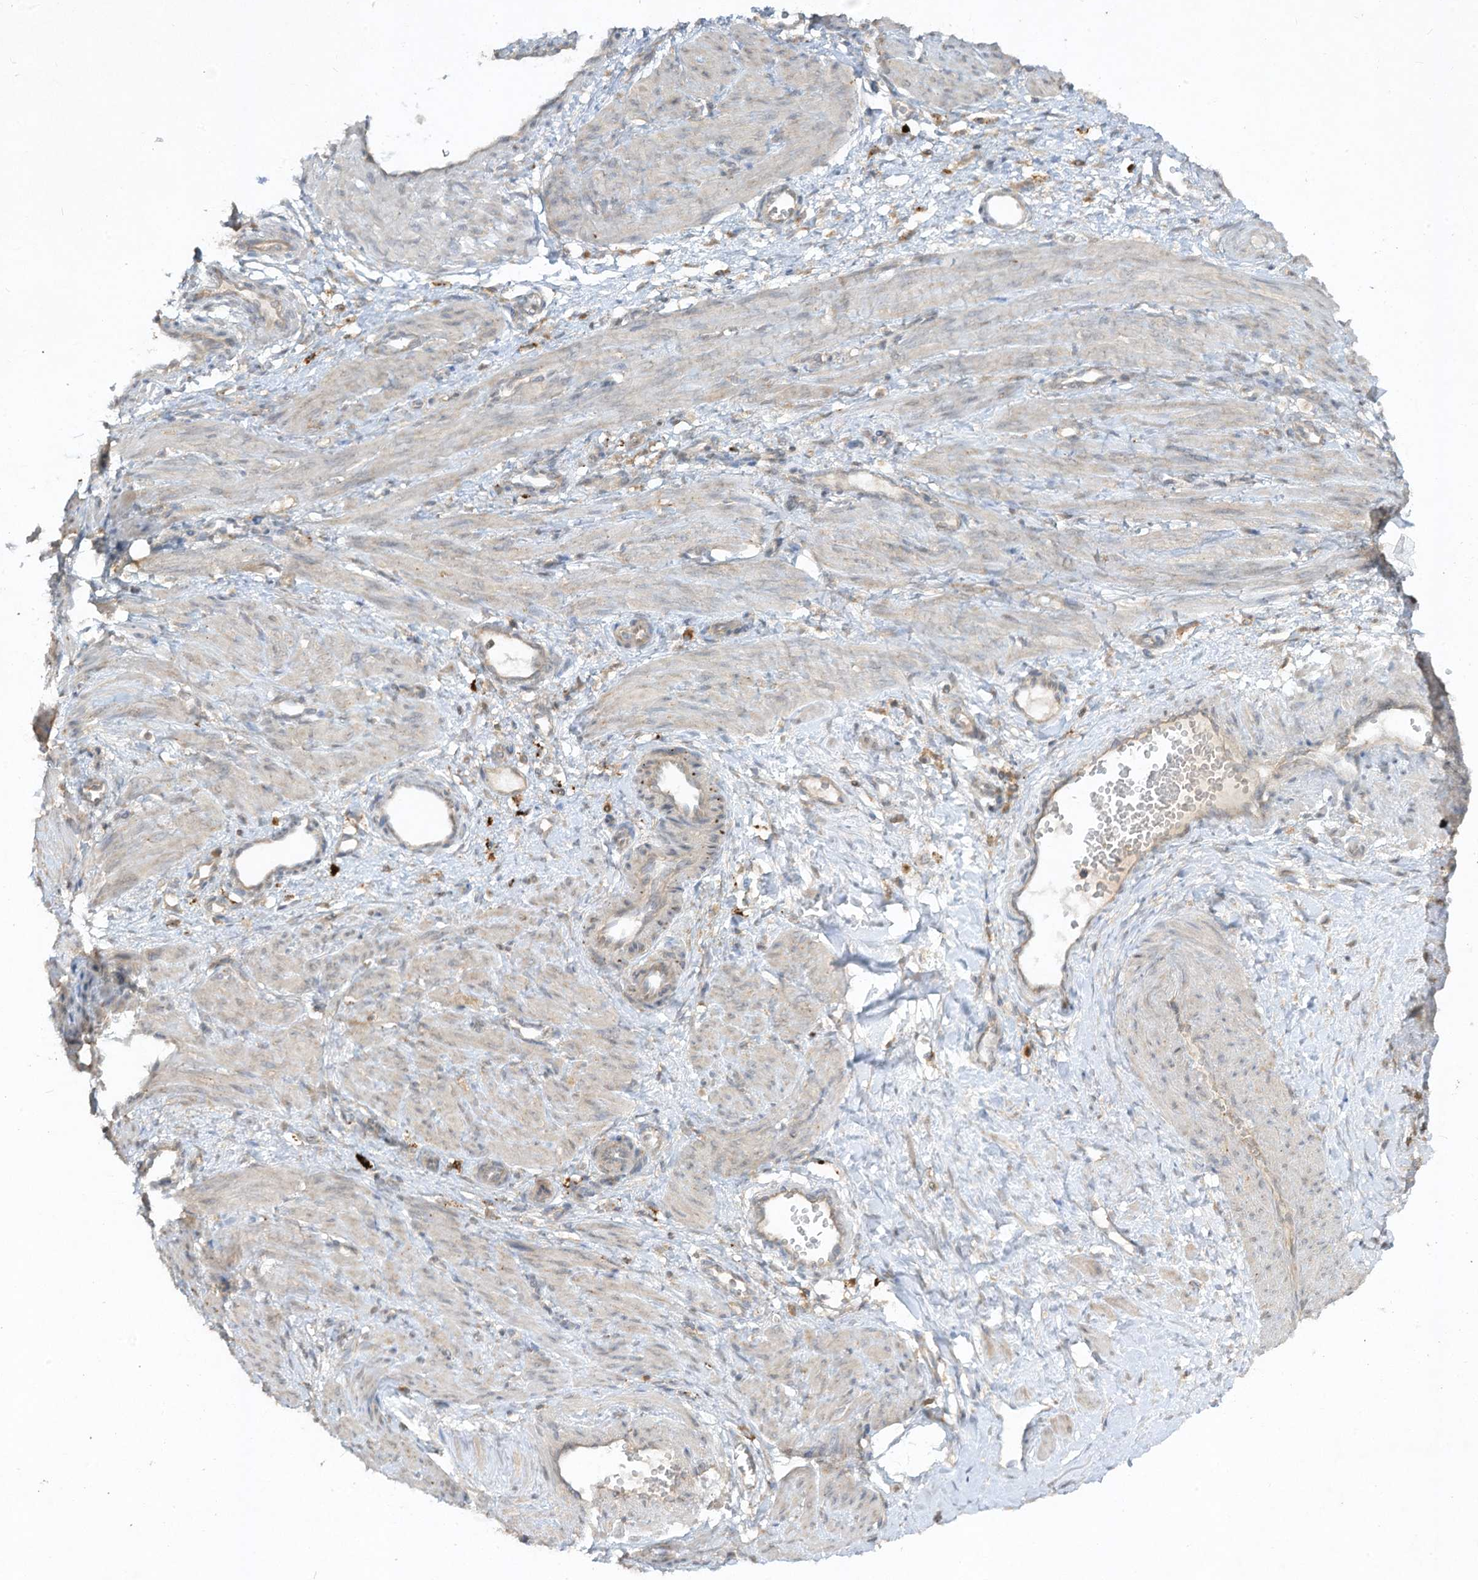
{"staining": {"intensity": "weak", "quantity": "<25%", "location": "cytoplasmic/membranous"}, "tissue": "smooth muscle", "cell_type": "Smooth muscle cells", "image_type": "normal", "snomed": [{"axis": "morphology", "description": "Normal tissue, NOS"}, {"axis": "topography", "description": "Endometrium"}], "caption": "Smooth muscle stained for a protein using immunohistochemistry (IHC) shows no expression smooth muscle cells.", "gene": "LDAH", "patient": {"sex": "female", "age": 33}}